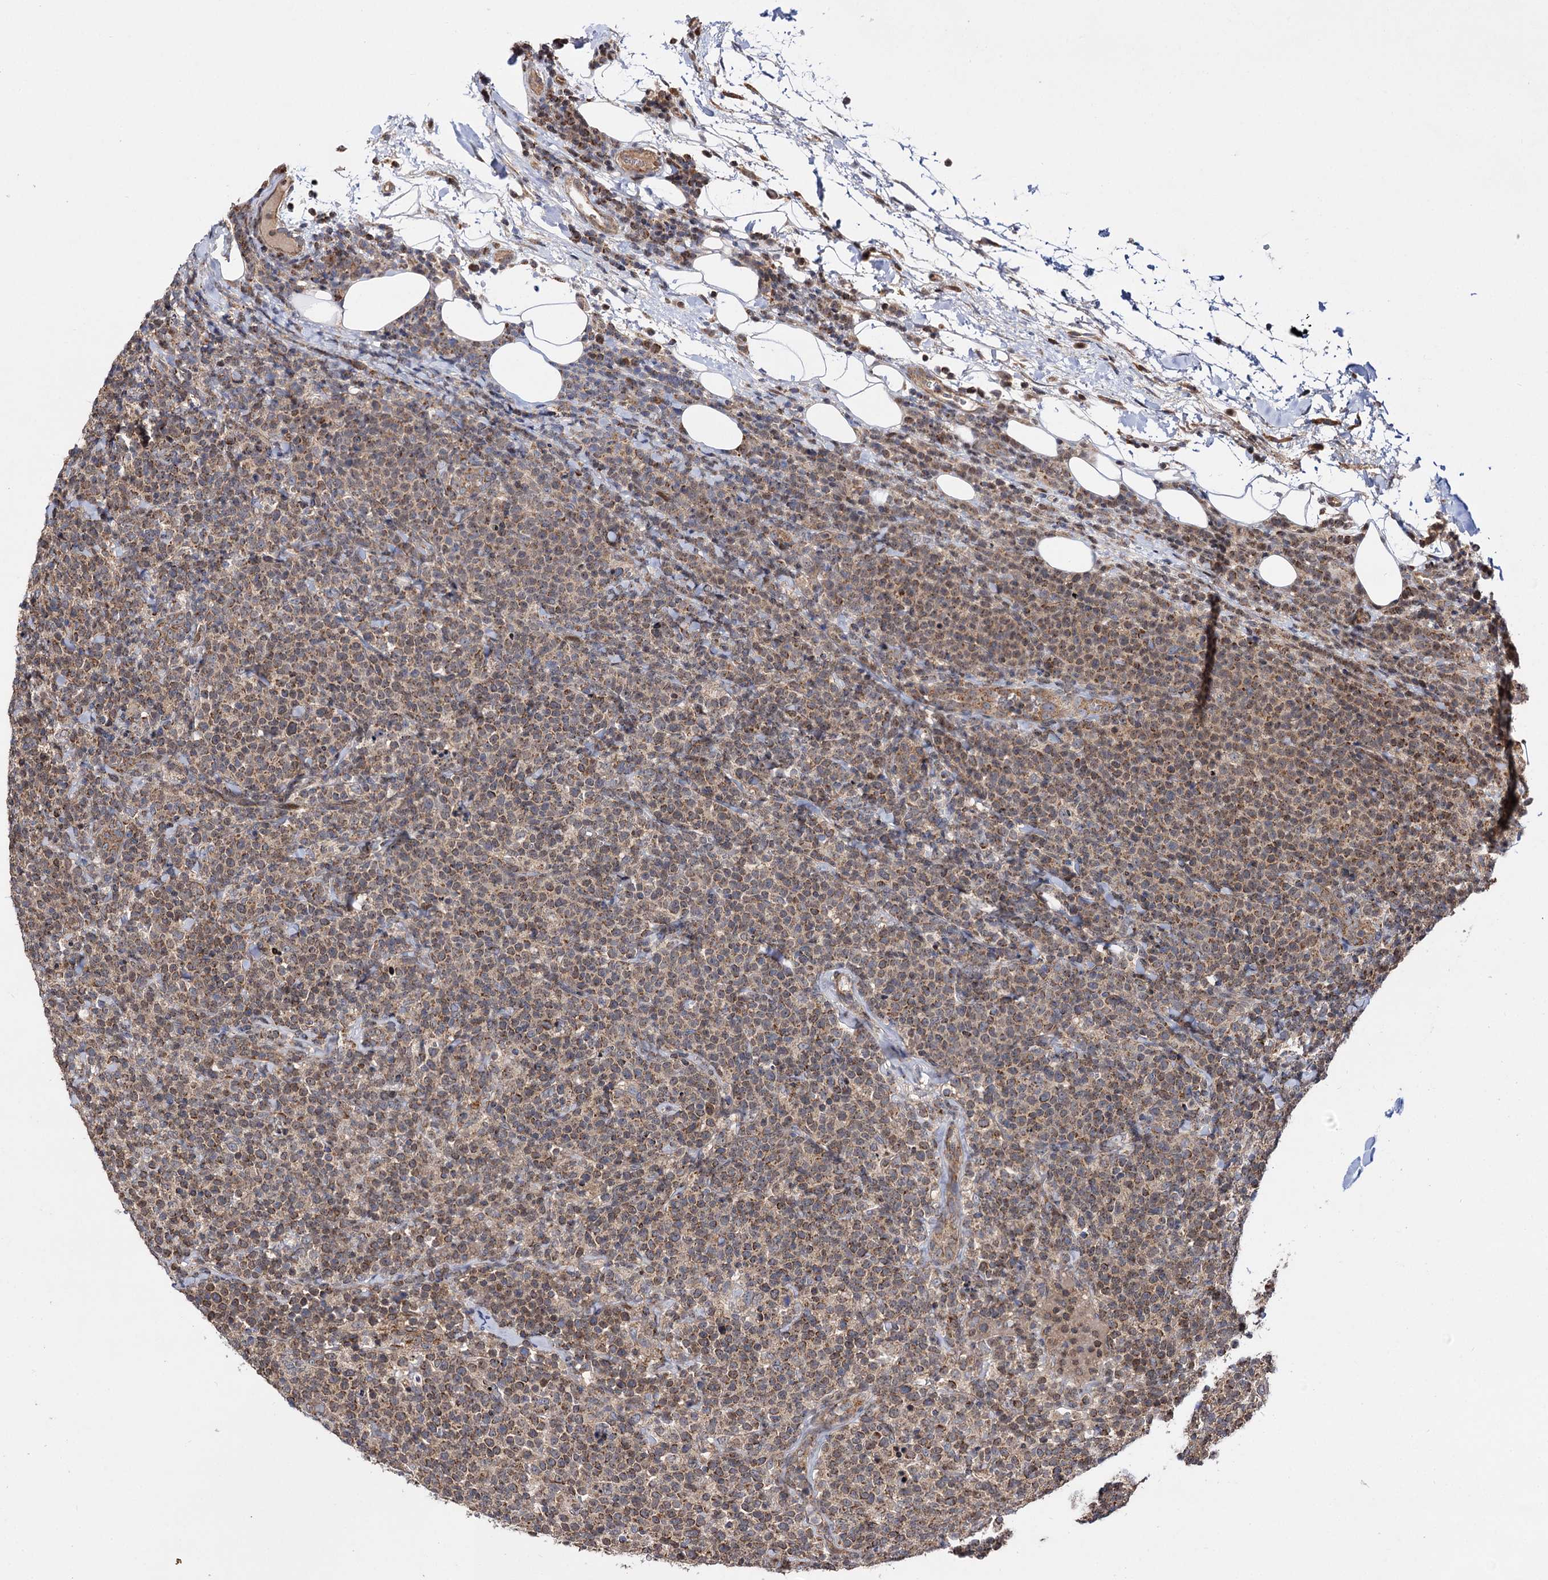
{"staining": {"intensity": "moderate", "quantity": ">75%", "location": "cytoplasmic/membranous"}, "tissue": "lymphoma", "cell_type": "Tumor cells", "image_type": "cancer", "snomed": [{"axis": "morphology", "description": "Malignant lymphoma, non-Hodgkin's type, High grade"}, {"axis": "topography", "description": "Lymph node"}], "caption": "An image showing moderate cytoplasmic/membranous positivity in about >75% of tumor cells in high-grade malignant lymphoma, non-Hodgkin's type, as visualized by brown immunohistochemical staining.", "gene": "CEP76", "patient": {"sex": "male", "age": 61}}